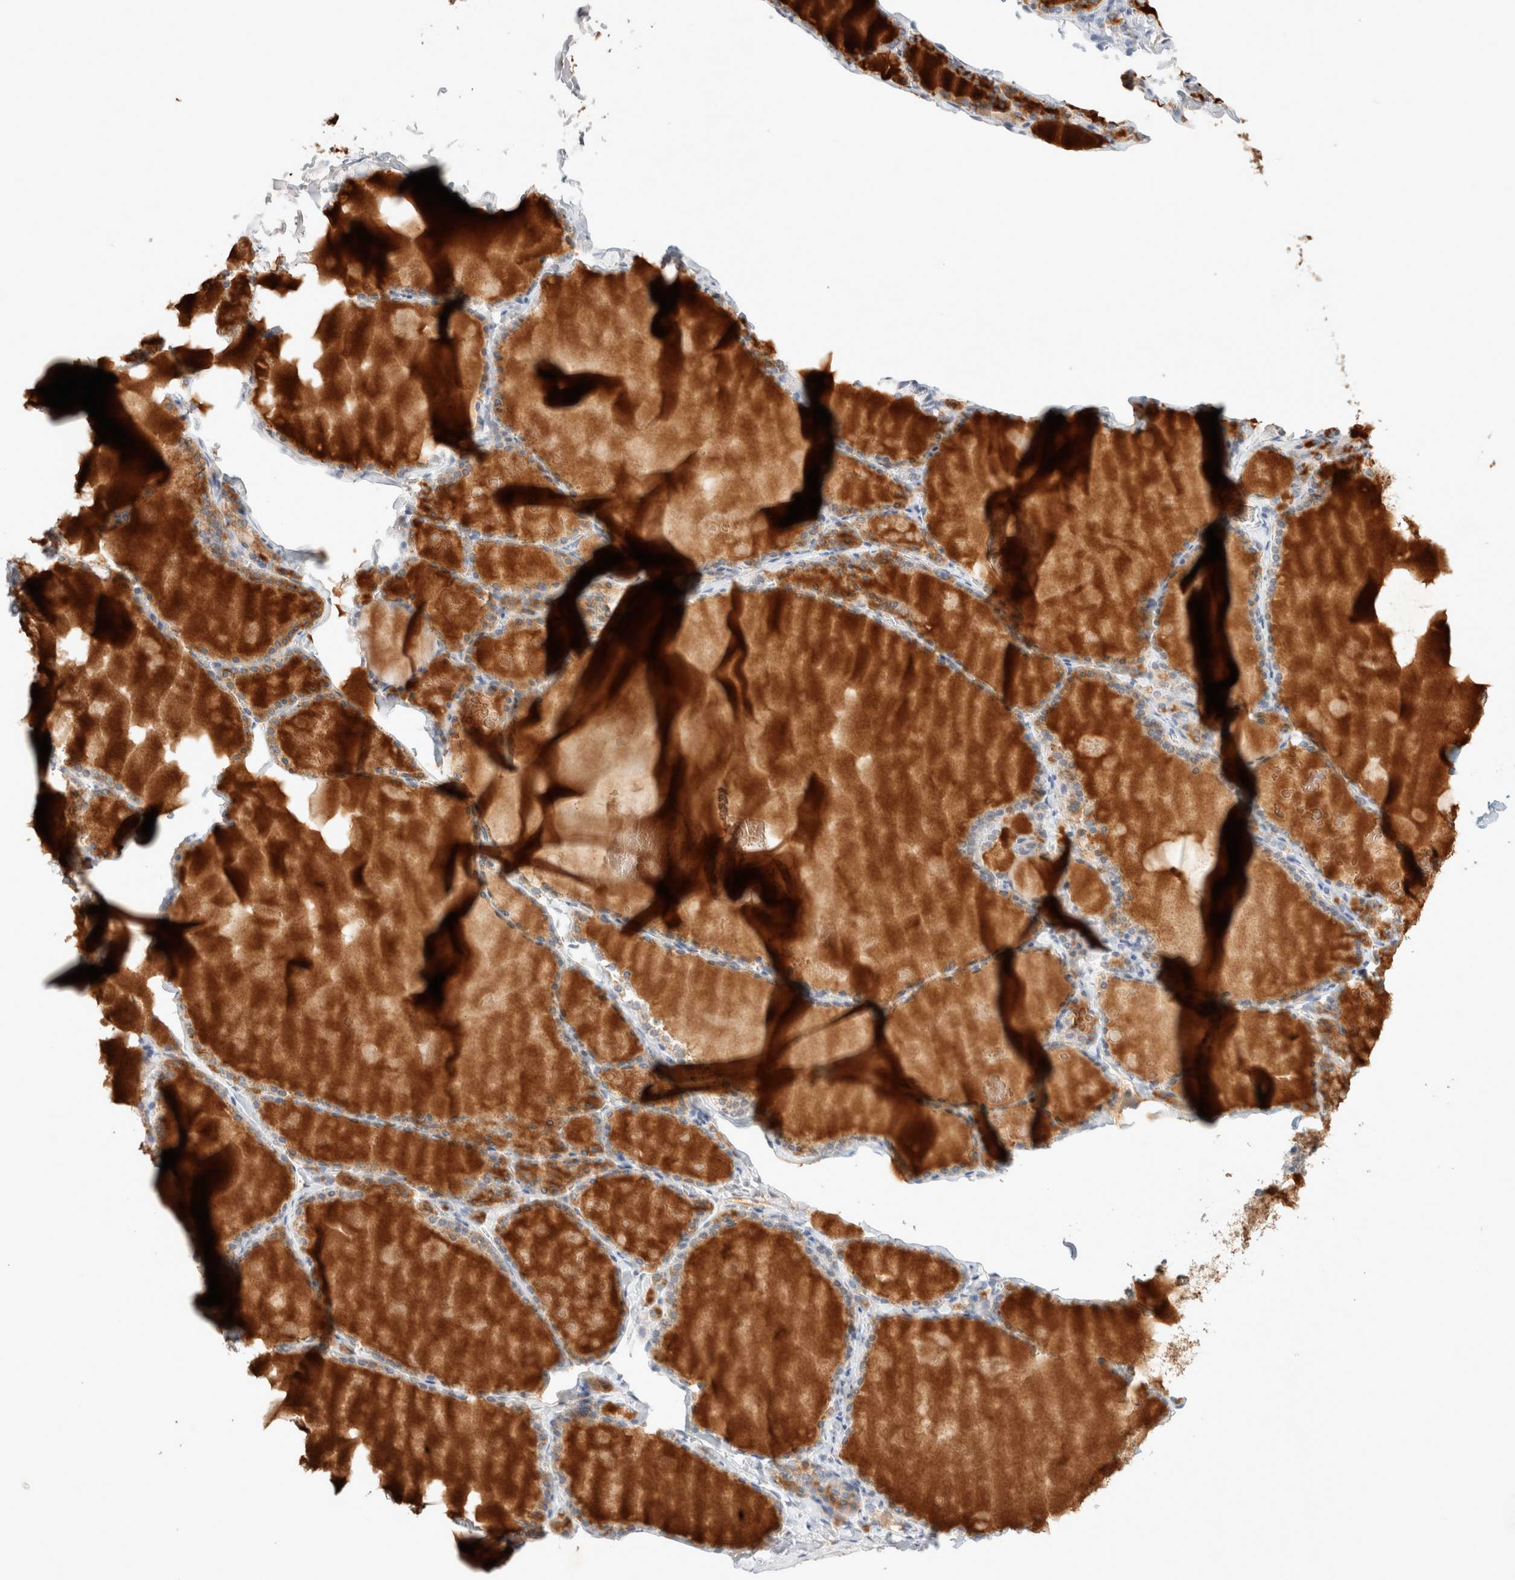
{"staining": {"intensity": "weak", "quantity": "<25%", "location": "cytoplasmic/membranous"}, "tissue": "thyroid gland", "cell_type": "Glandular cells", "image_type": "normal", "snomed": [{"axis": "morphology", "description": "Normal tissue, NOS"}, {"axis": "topography", "description": "Thyroid gland"}], "caption": "This is an immunohistochemistry (IHC) micrograph of normal human thyroid gland. There is no expression in glandular cells.", "gene": "SPATA20", "patient": {"sex": "male", "age": 56}}